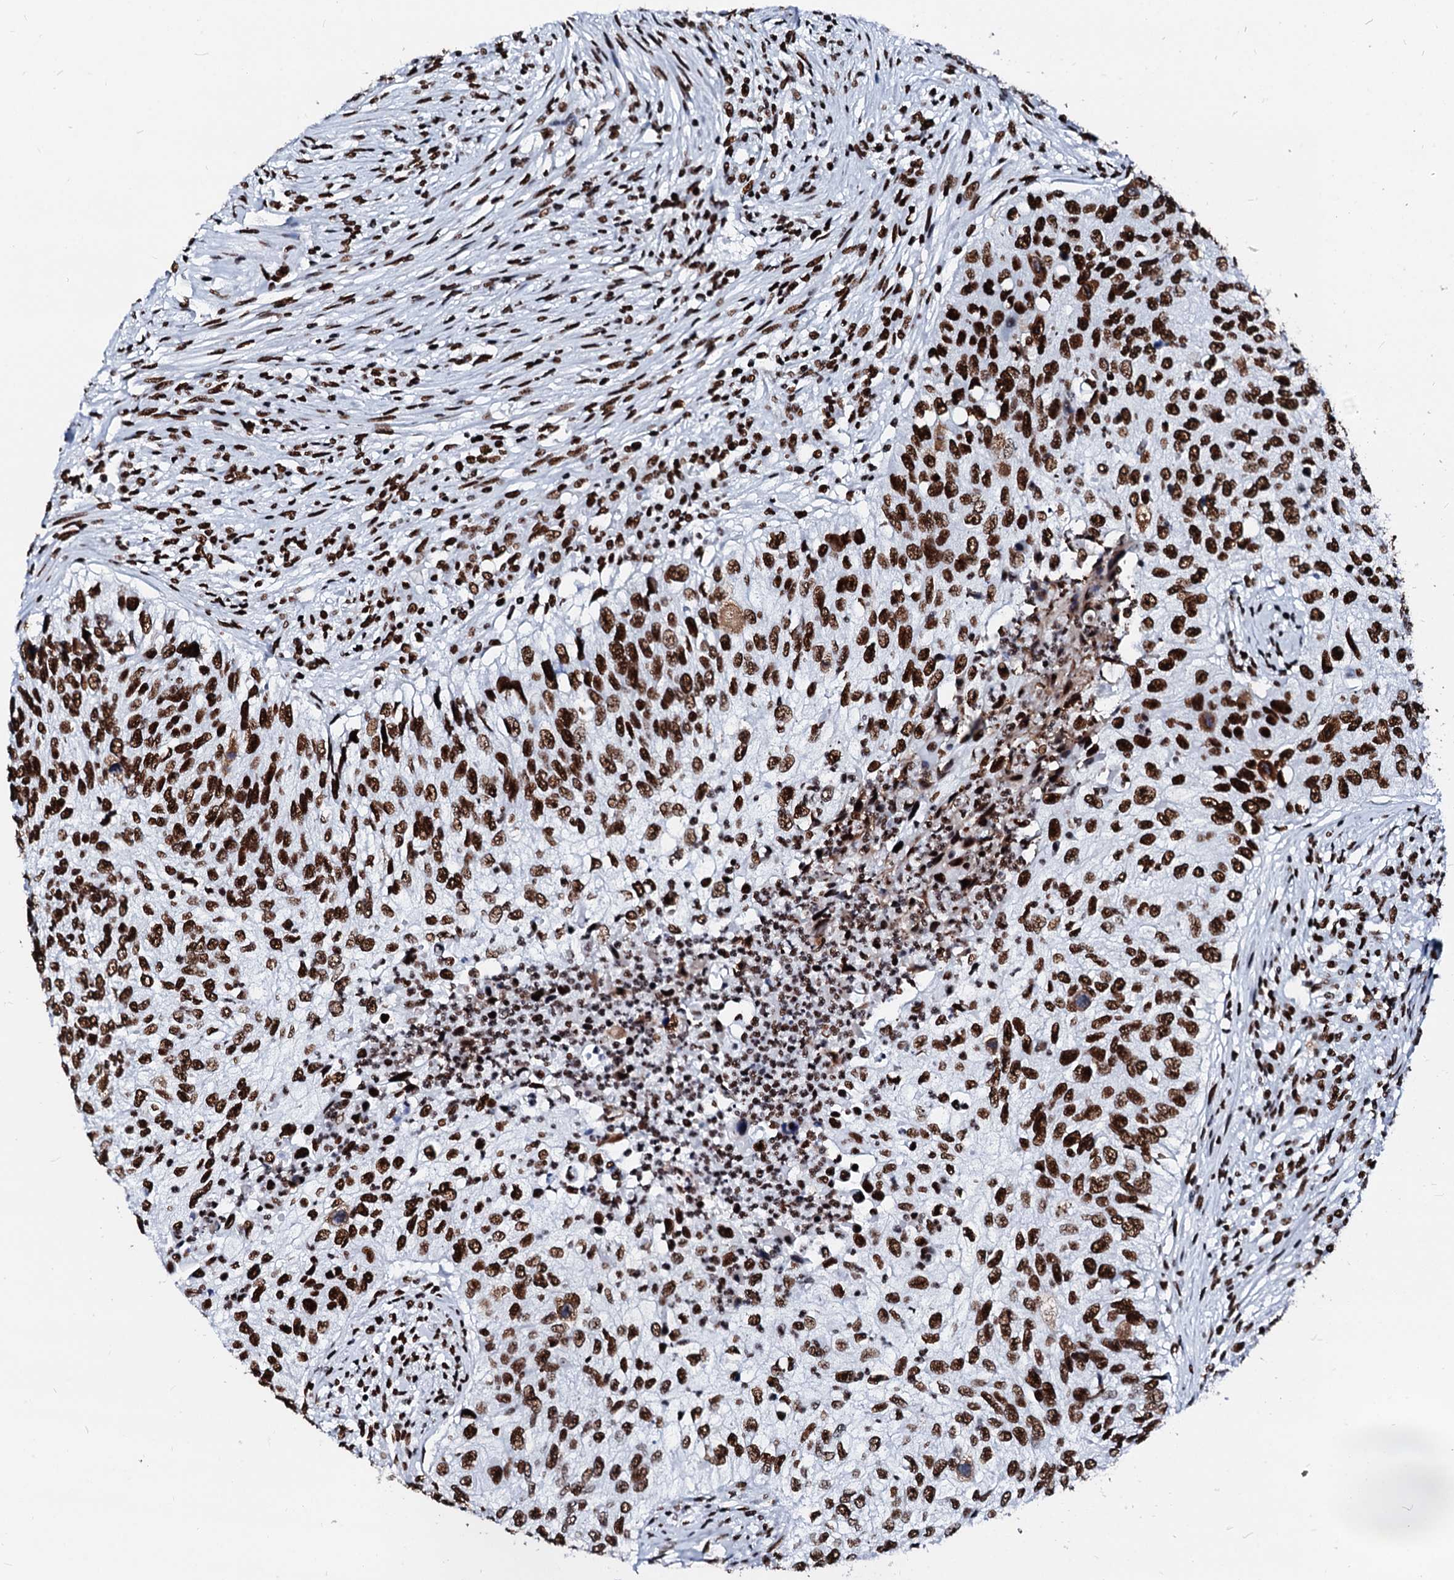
{"staining": {"intensity": "strong", "quantity": ">75%", "location": "nuclear"}, "tissue": "urothelial cancer", "cell_type": "Tumor cells", "image_type": "cancer", "snomed": [{"axis": "morphology", "description": "Urothelial carcinoma, High grade"}, {"axis": "topography", "description": "Urinary bladder"}], "caption": "The image displays a brown stain indicating the presence of a protein in the nuclear of tumor cells in urothelial cancer. (DAB (3,3'-diaminobenzidine) = brown stain, brightfield microscopy at high magnification).", "gene": "RALY", "patient": {"sex": "female", "age": 60}}